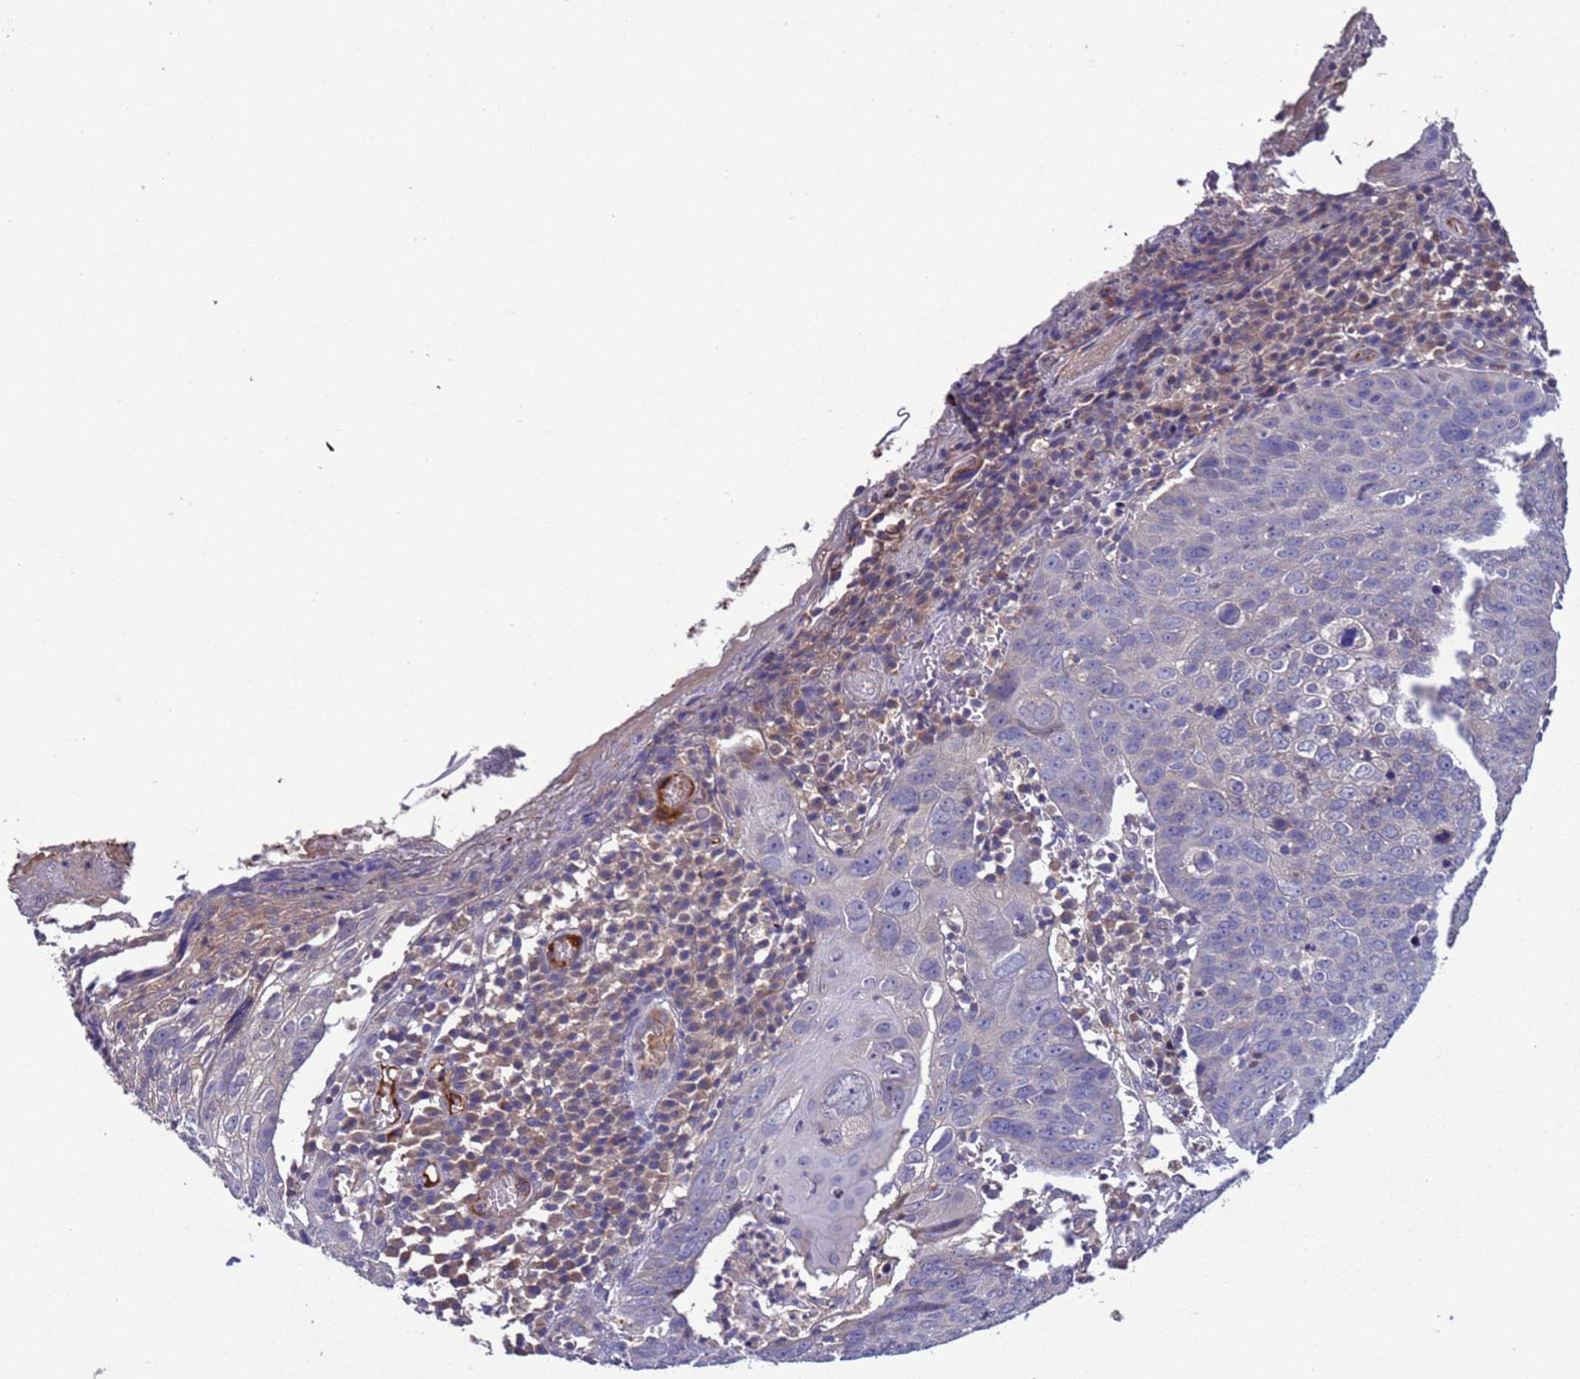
{"staining": {"intensity": "negative", "quantity": "none", "location": "none"}, "tissue": "skin cancer", "cell_type": "Tumor cells", "image_type": "cancer", "snomed": [{"axis": "morphology", "description": "Squamous cell carcinoma, NOS"}, {"axis": "topography", "description": "Skin"}], "caption": "Histopathology image shows no significant protein positivity in tumor cells of skin cancer (squamous cell carcinoma). Brightfield microscopy of immunohistochemistry stained with DAB (brown) and hematoxylin (blue), captured at high magnification.", "gene": "PARP16", "patient": {"sex": "male", "age": 71}}